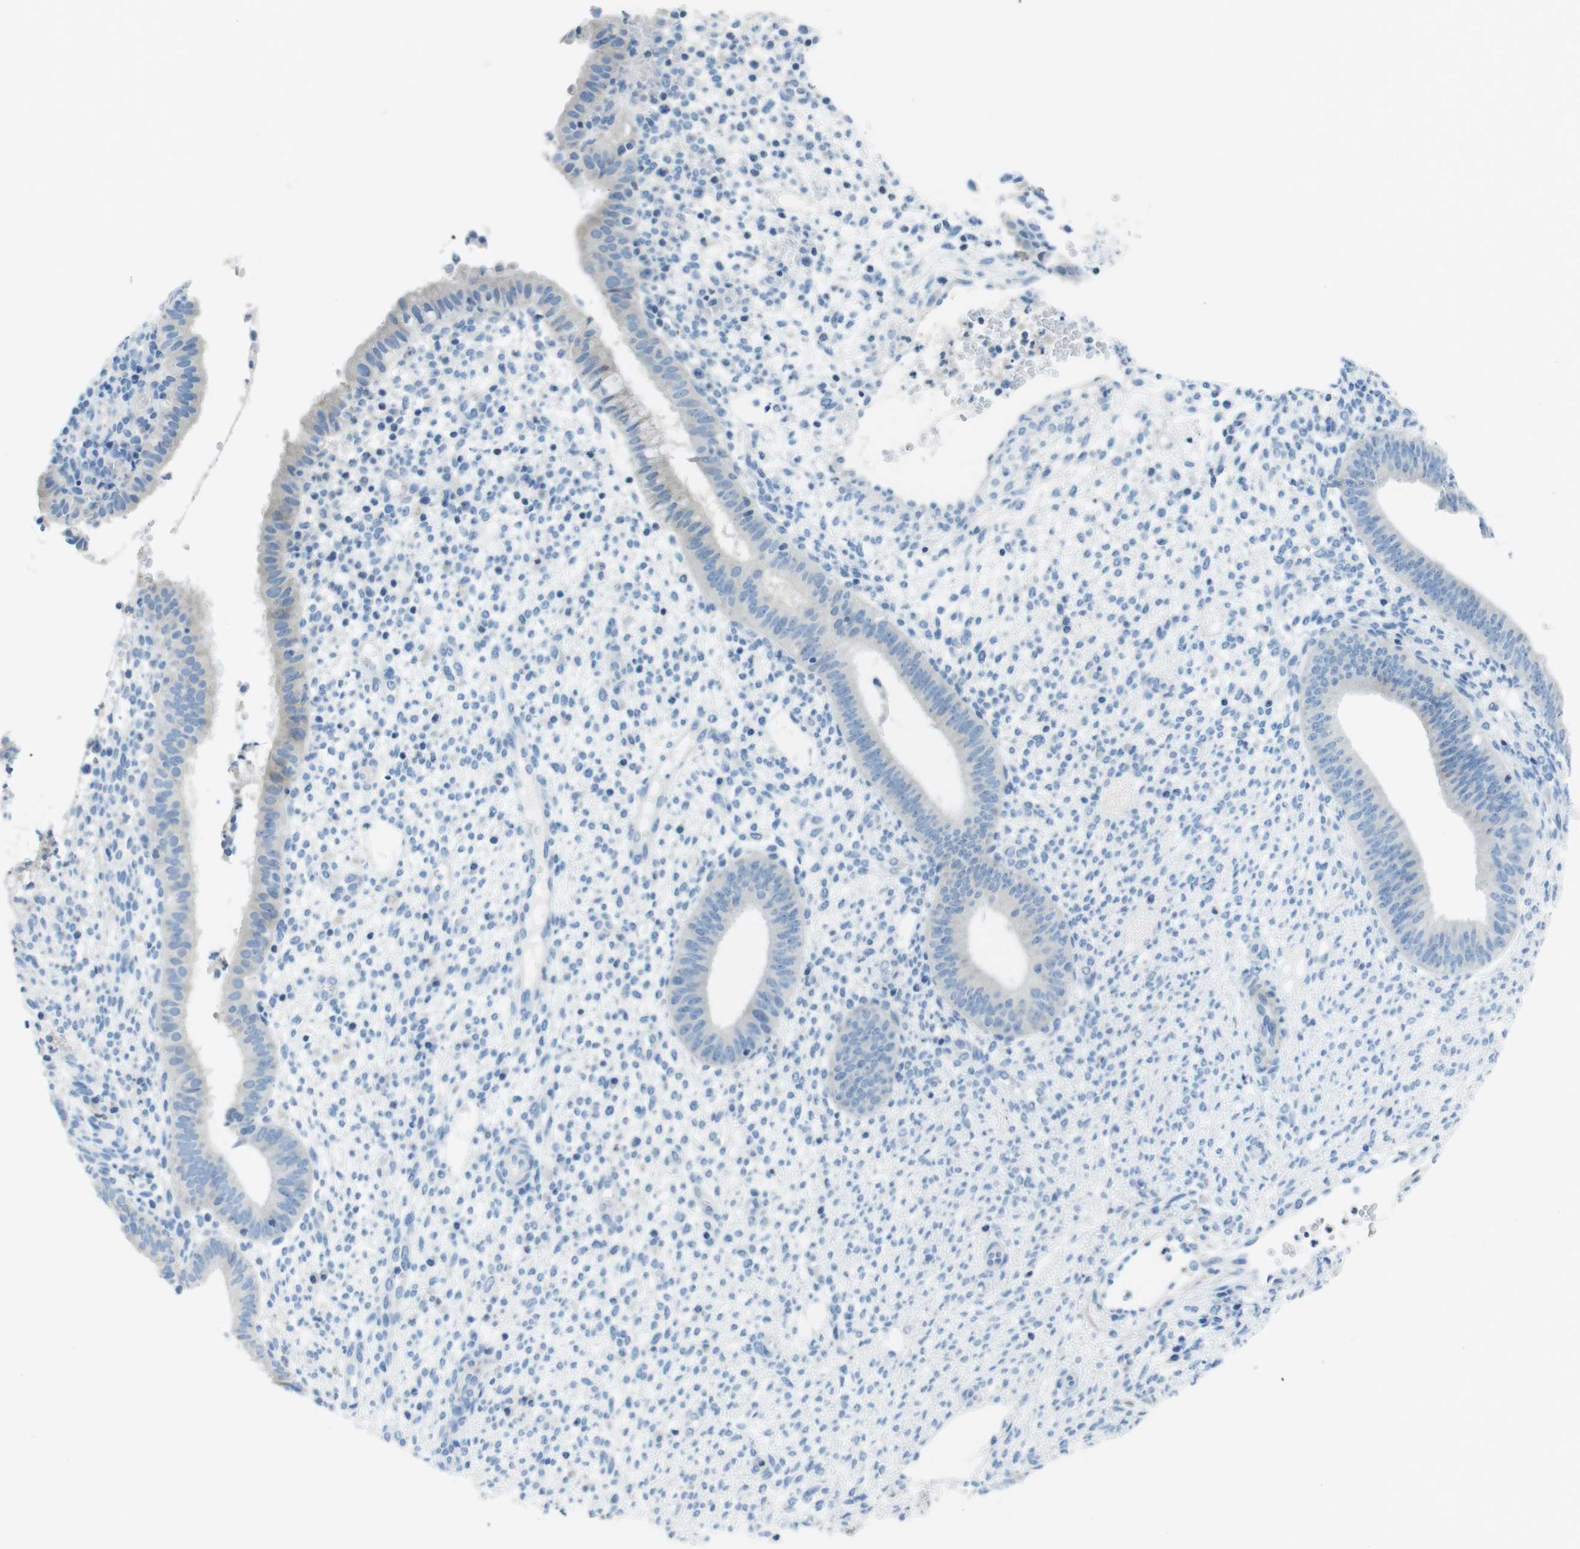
{"staining": {"intensity": "negative", "quantity": "none", "location": "none"}, "tissue": "endometrium", "cell_type": "Cells in endometrial stroma", "image_type": "normal", "snomed": [{"axis": "morphology", "description": "Normal tissue, NOS"}, {"axis": "topography", "description": "Endometrium"}], "caption": "Endometrium was stained to show a protein in brown. There is no significant expression in cells in endometrial stroma. (DAB immunohistochemistry, high magnification).", "gene": "ASIC5", "patient": {"sex": "female", "age": 35}}